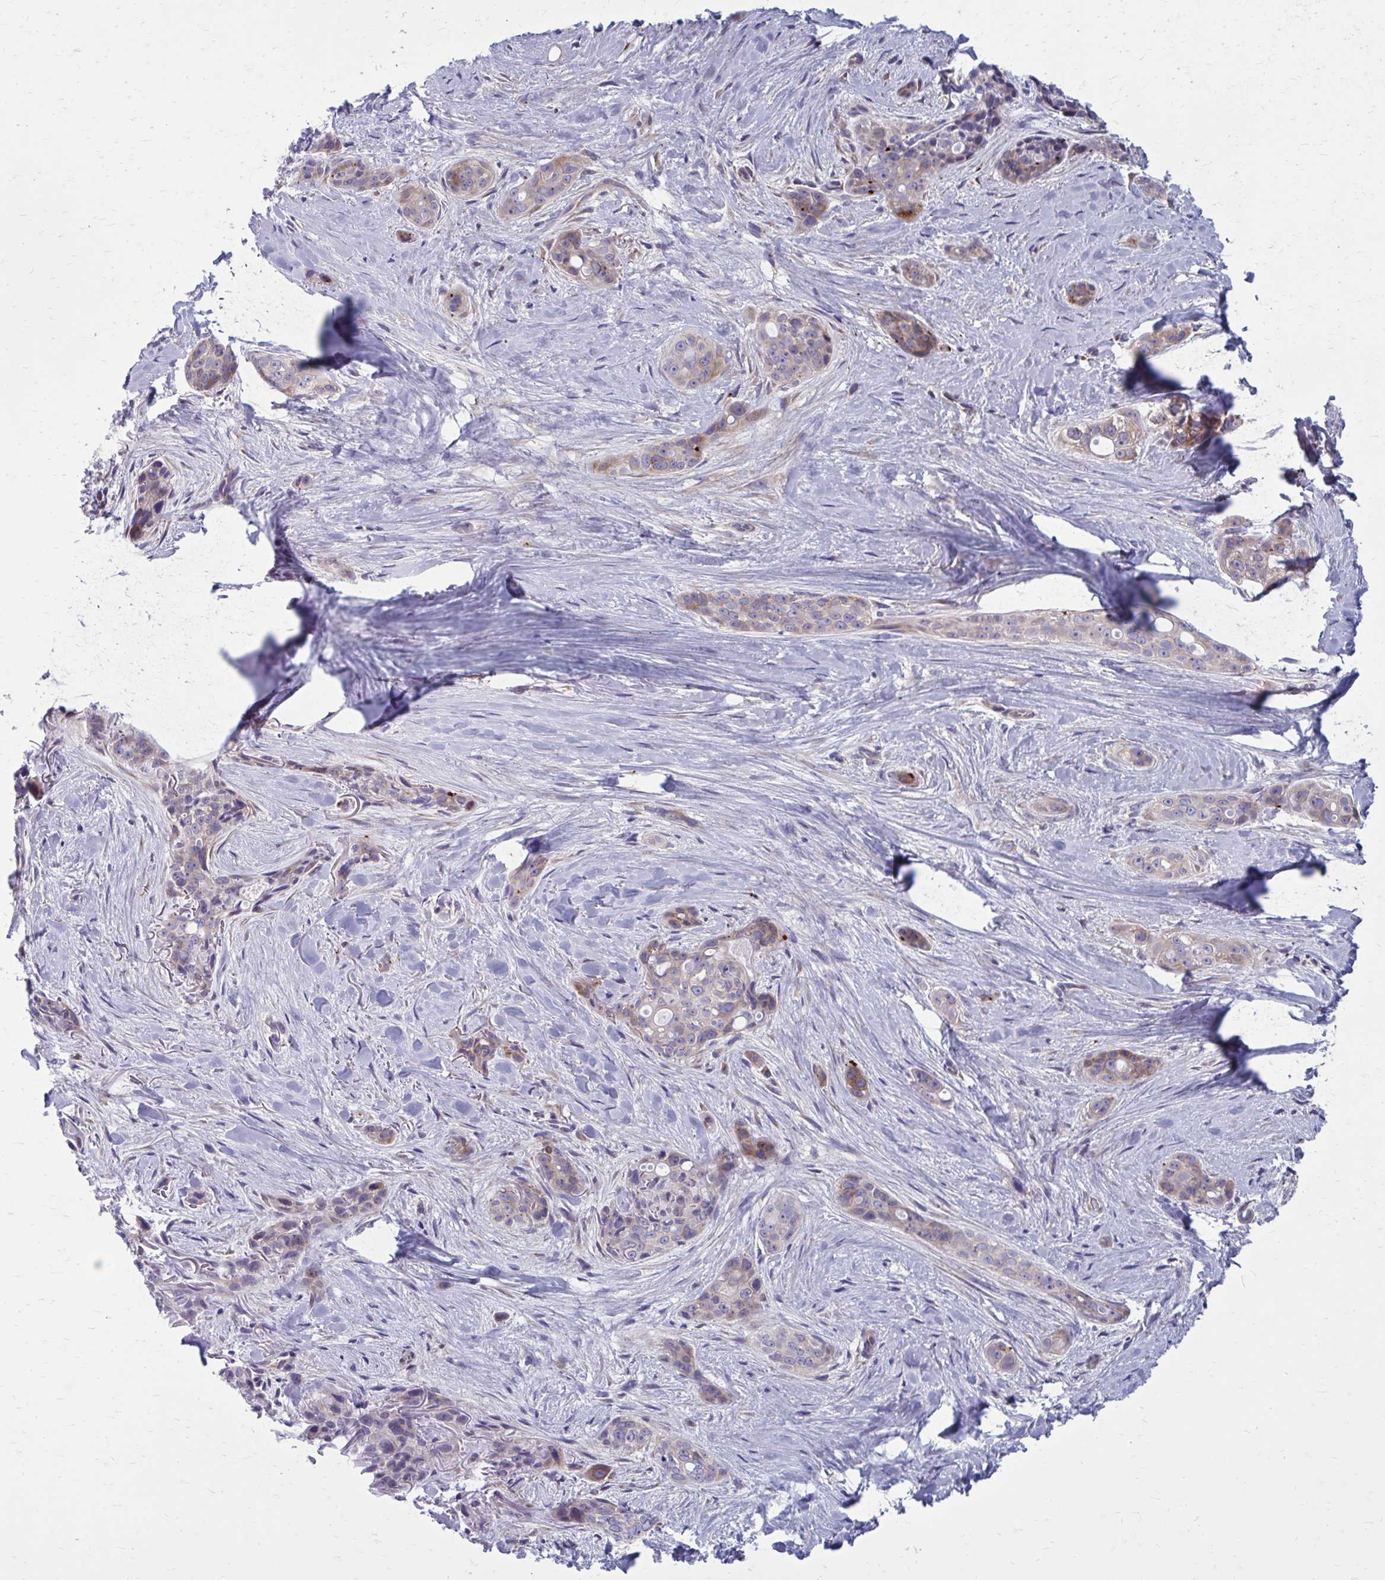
{"staining": {"intensity": "weak", "quantity": "25%-75%", "location": "cytoplasmic/membranous"}, "tissue": "skin cancer", "cell_type": "Tumor cells", "image_type": "cancer", "snomed": [{"axis": "morphology", "description": "Basal cell carcinoma"}, {"axis": "topography", "description": "Skin"}], "caption": "A brown stain highlights weak cytoplasmic/membranous expression of a protein in human skin cancer tumor cells.", "gene": "GIGYF2", "patient": {"sex": "female", "age": 79}}